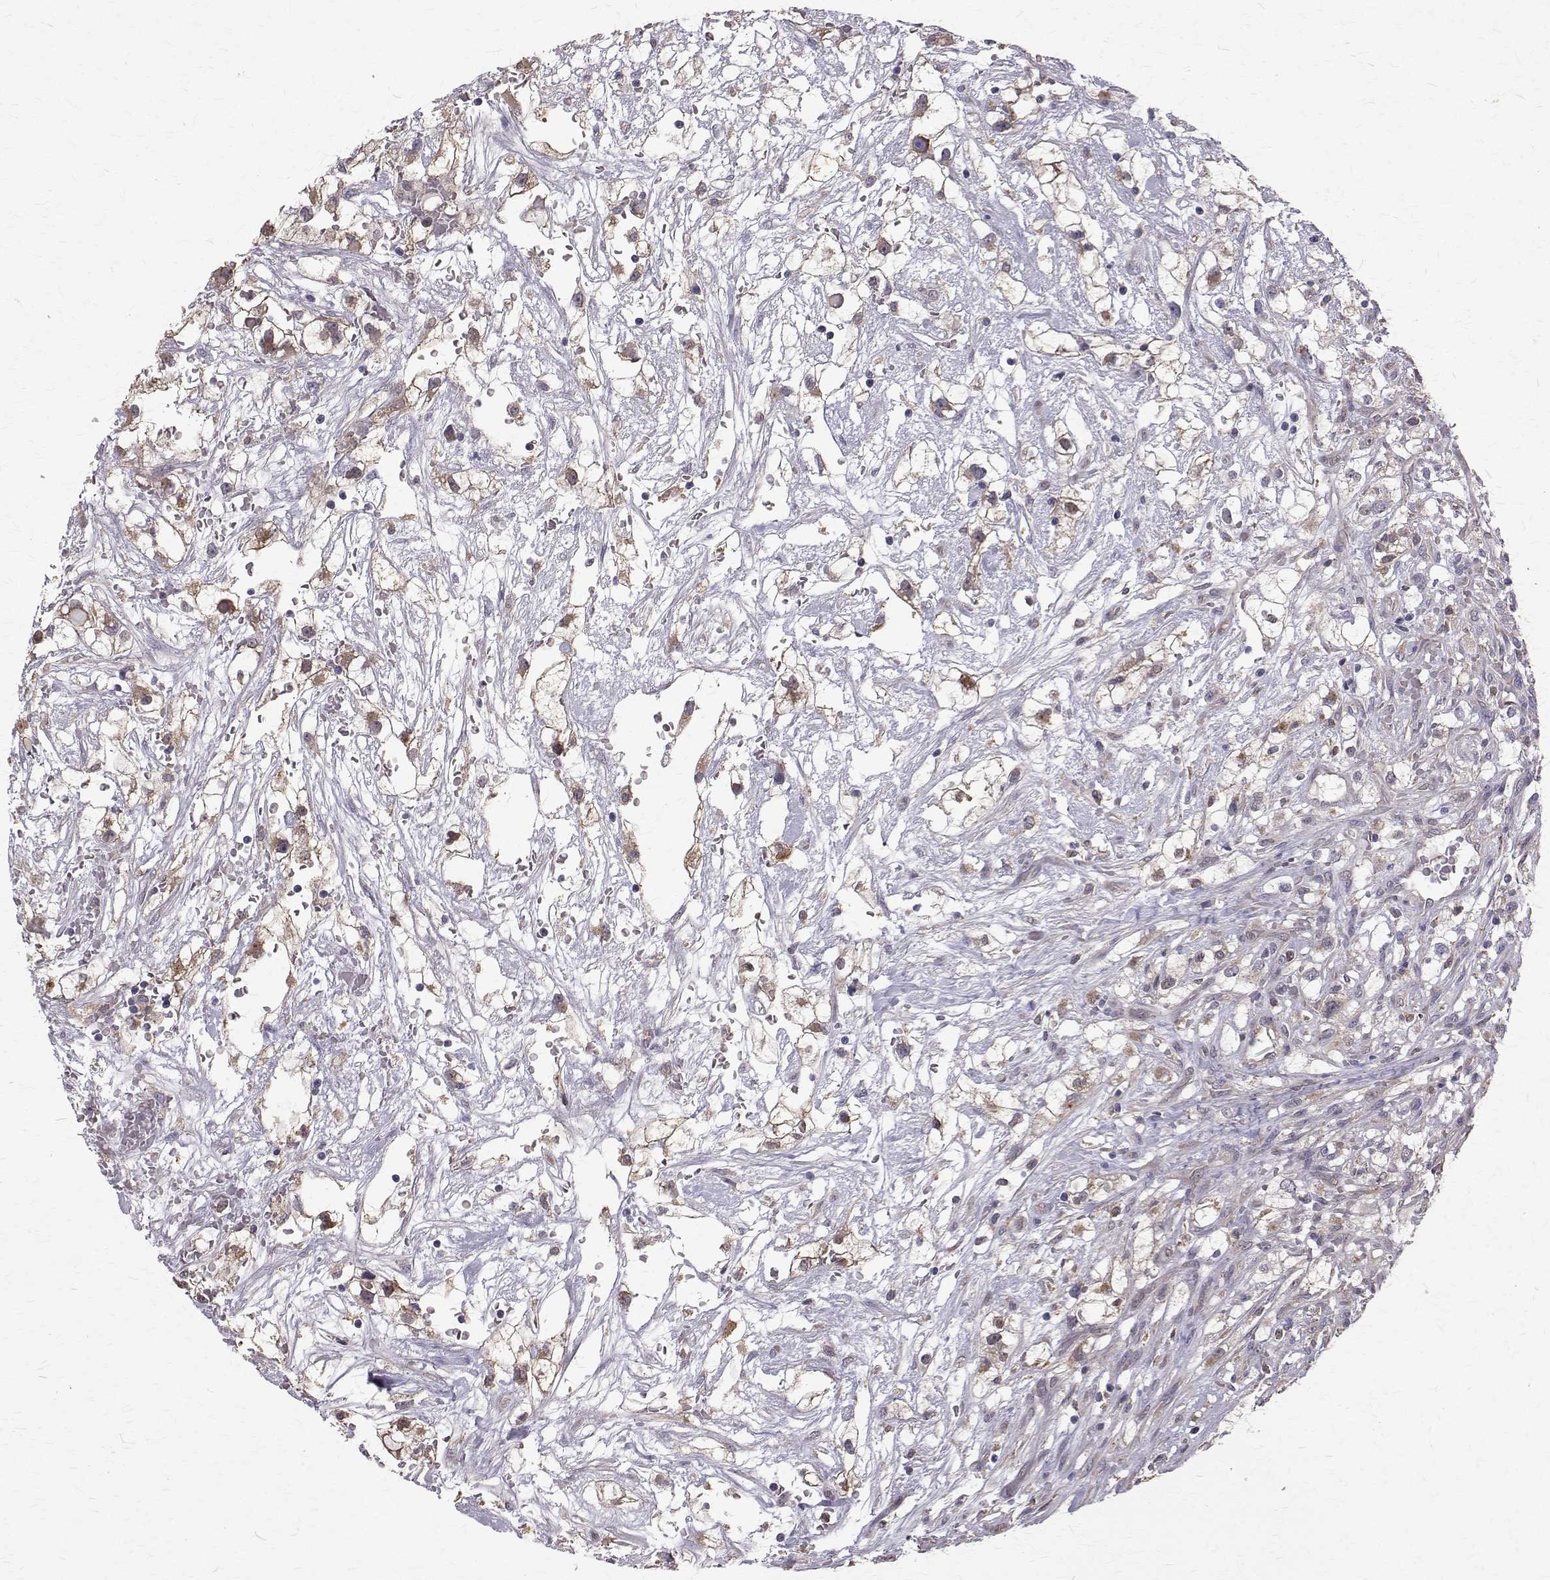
{"staining": {"intensity": "moderate", "quantity": "<25%", "location": "cytoplasmic/membranous"}, "tissue": "renal cancer", "cell_type": "Tumor cells", "image_type": "cancer", "snomed": [{"axis": "morphology", "description": "Adenocarcinoma, NOS"}, {"axis": "topography", "description": "Kidney"}], "caption": "Immunohistochemical staining of human renal cancer displays moderate cytoplasmic/membranous protein expression in about <25% of tumor cells.", "gene": "CCDC89", "patient": {"sex": "male", "age": 59}}